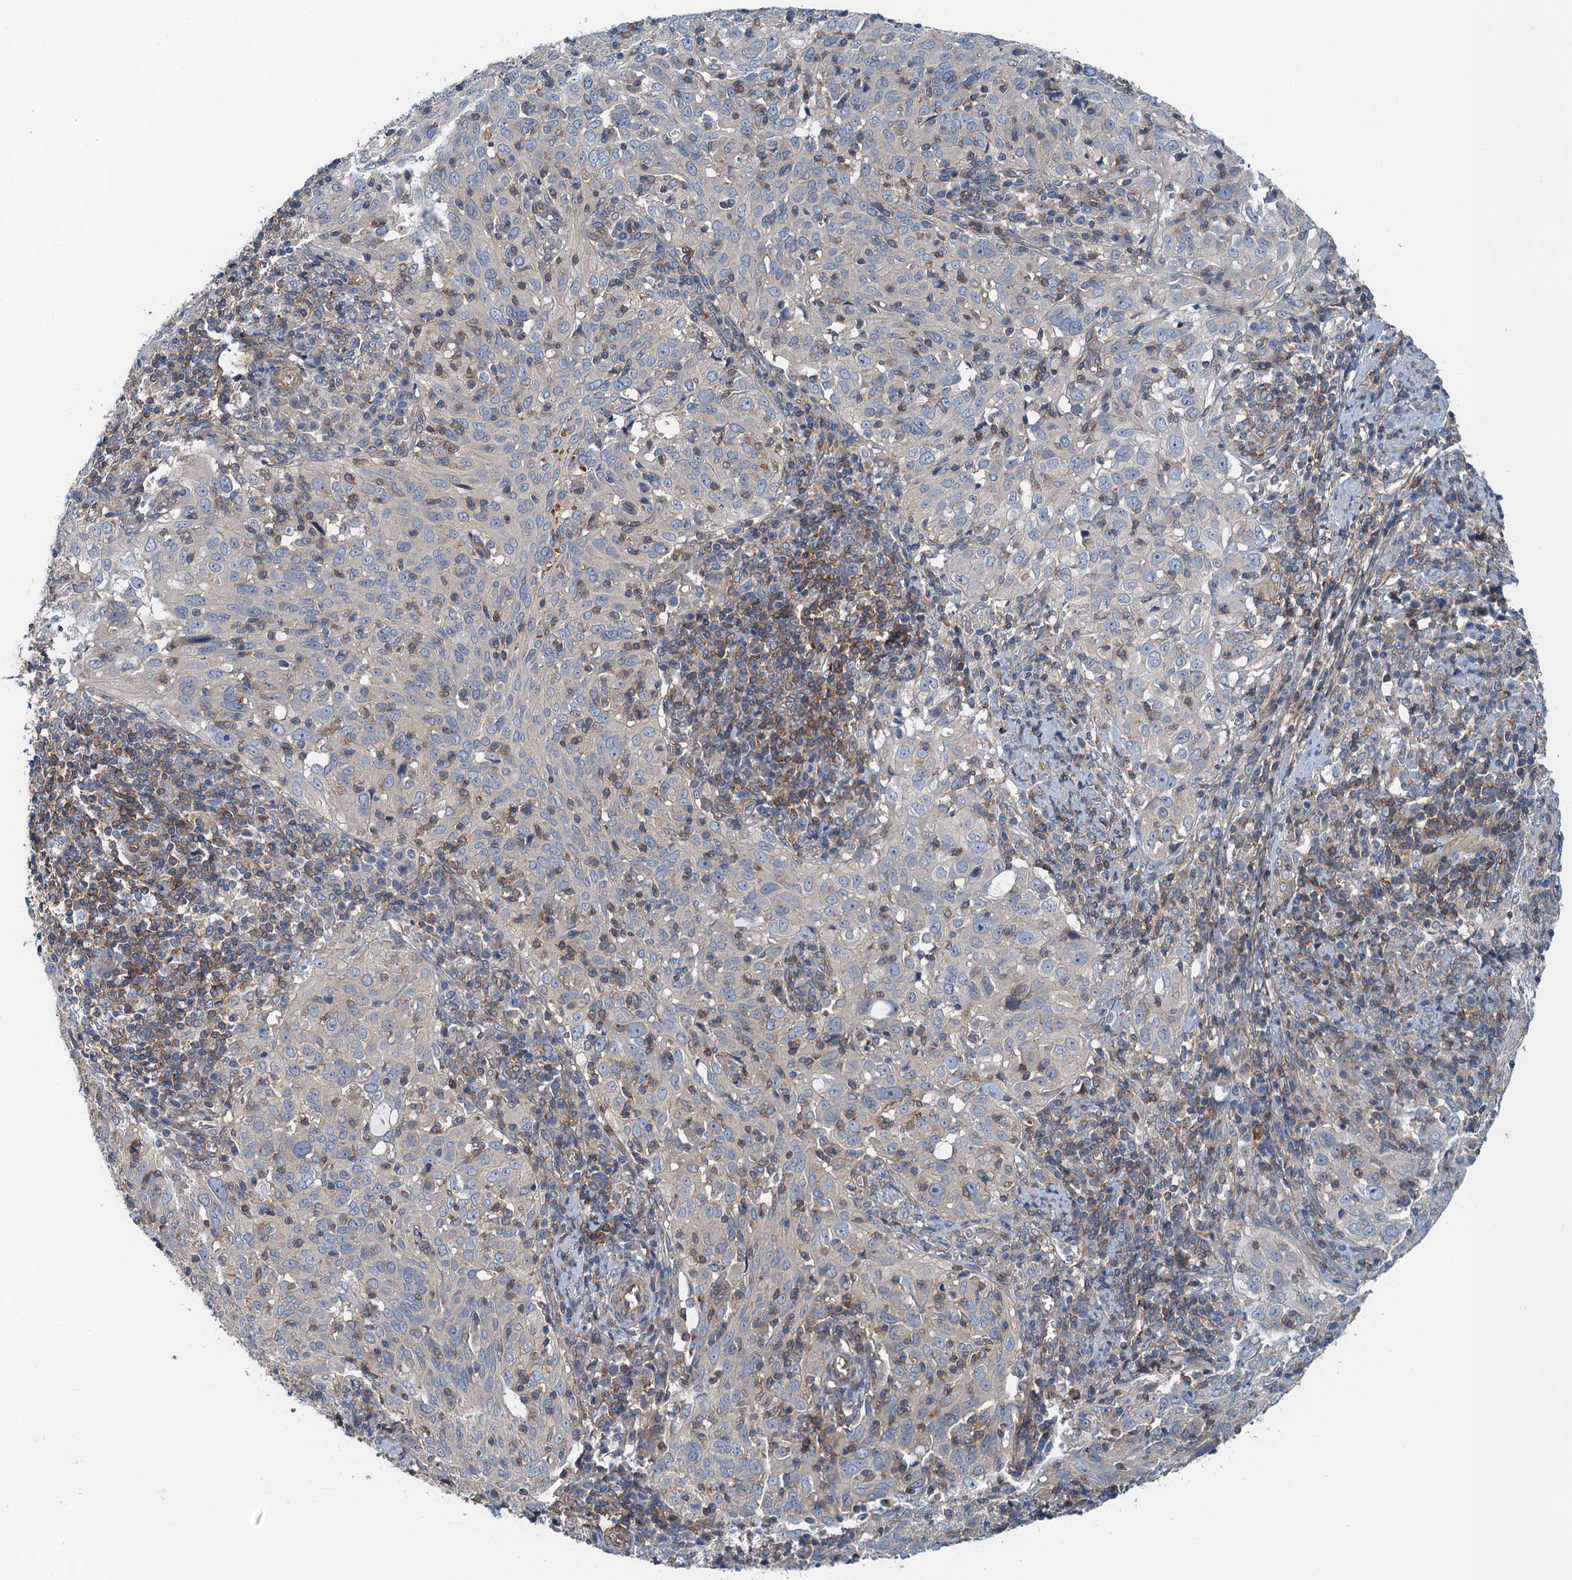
{"staining": {"intensity": "negative", "quantity": "none", "location": "none"}, "tissue": "cervical cancer", "cell_type": "Tumor cells", "image_type": "cancer", "snomed": [{"axis": "morphology", "description": "Normal tissue, NOS"}, {"axis": "morphology", "description": "Squamous cell carcinoma, NOS"}, {"axis": "topography", "description": "Cervix"}], "caption": "Immunohistochemical staining of human cervical cancer (squamous cell carcinoma) shows no significant positivity in tumor cells.", "gene": "ROGDI", "patient": {"sex": "female", "age": 31}}